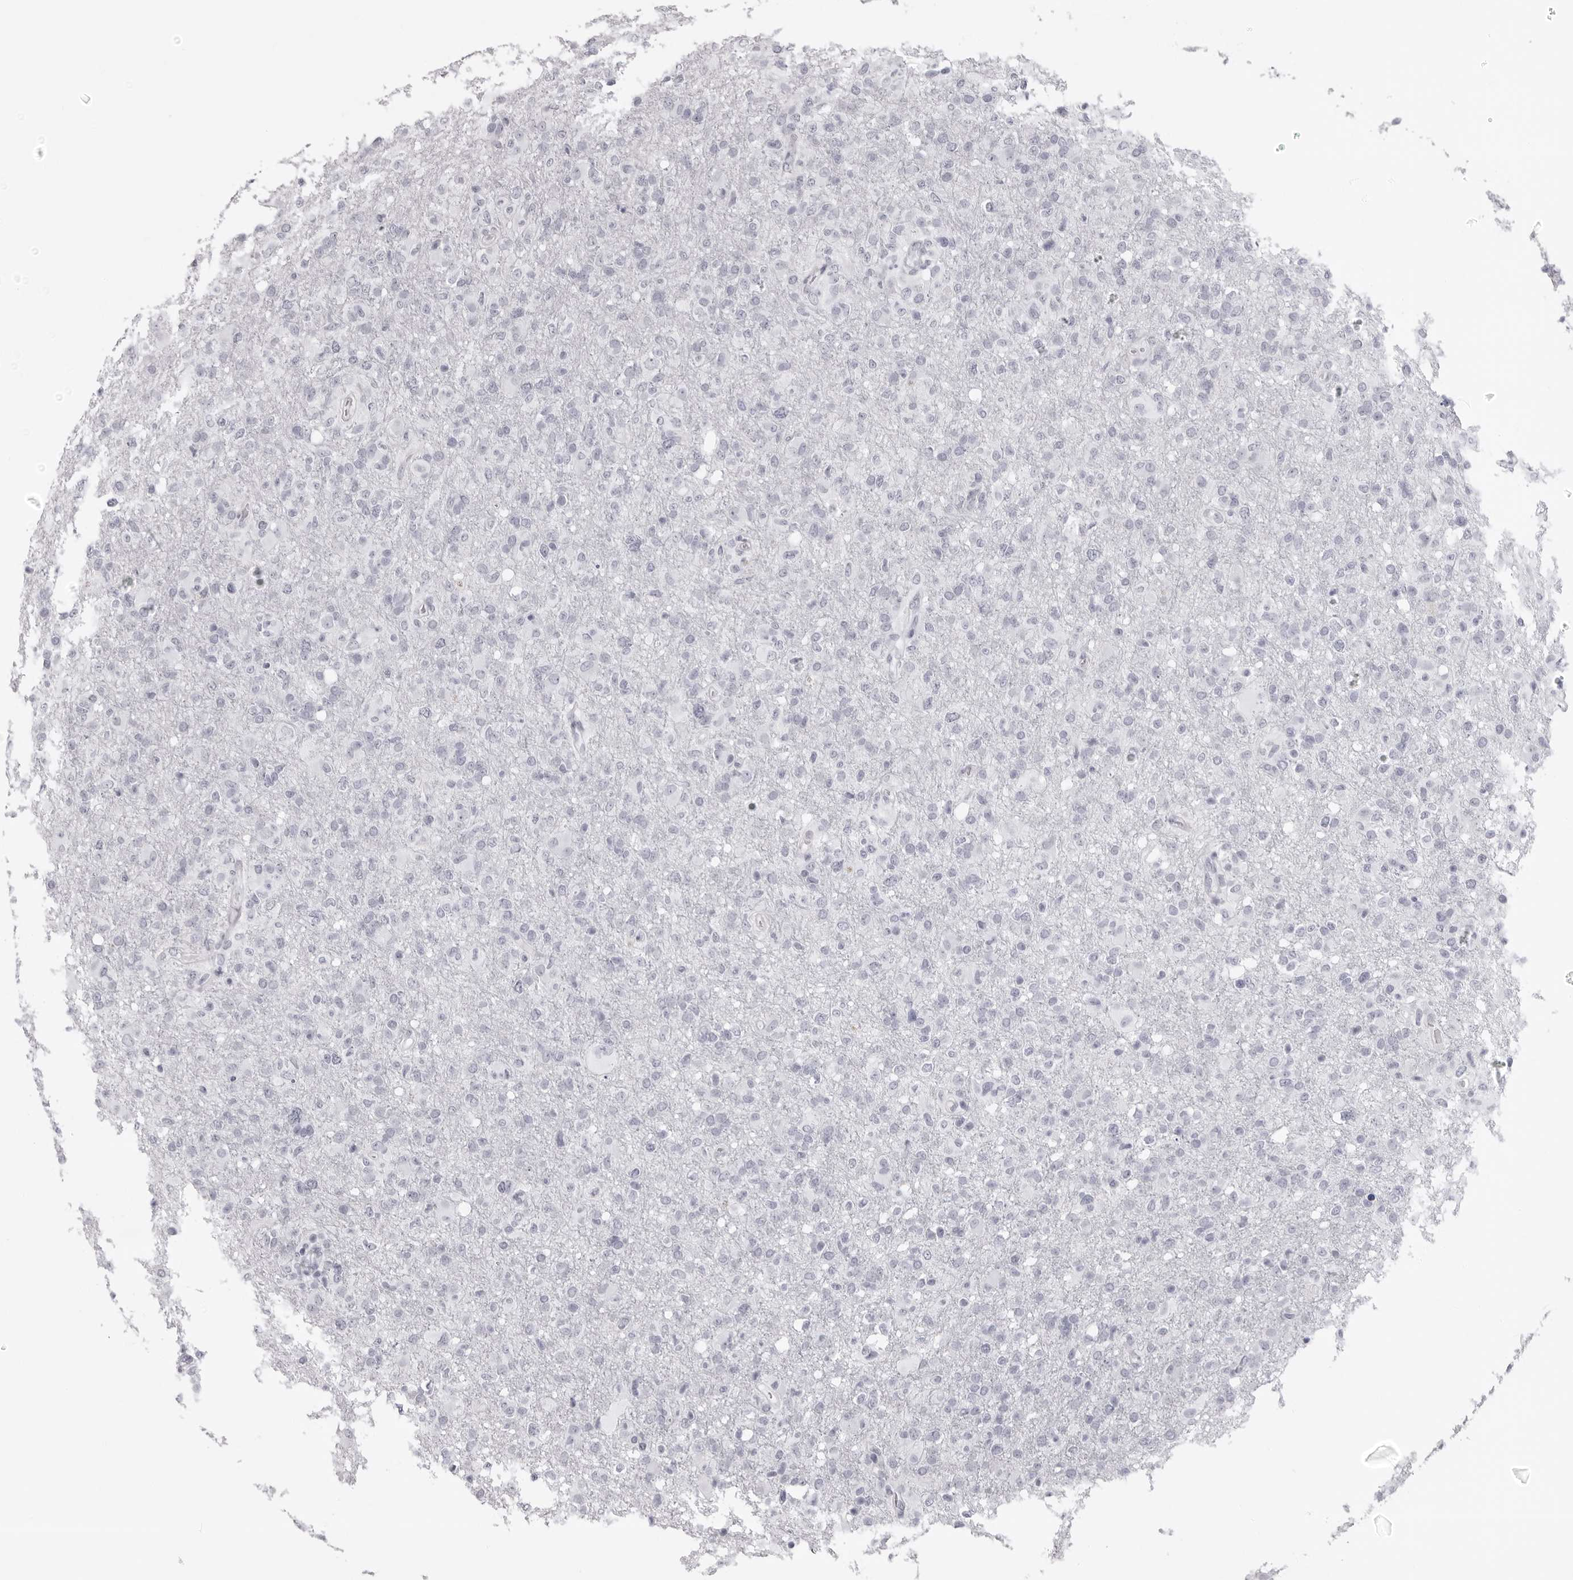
{"staining": {"intensity": "negative", "quantity": "none", "location": "none"}, "tissue": "glioma", "cell_type": "Tumor cells", "image_type": "cancer", "snomed": [{"axis": "morphology", "description": "Glioma, malignant, High grade"}, {"axis": "topography", "description": "Brain"}], "caption": "DAB immunohistochemical staining of human glioma displays no significant positivity in tumor cells. (DAB immunohistochemistry, high magnification).", "gene": "DNALI1", "patient": {"sex": "female", "age": 57}}